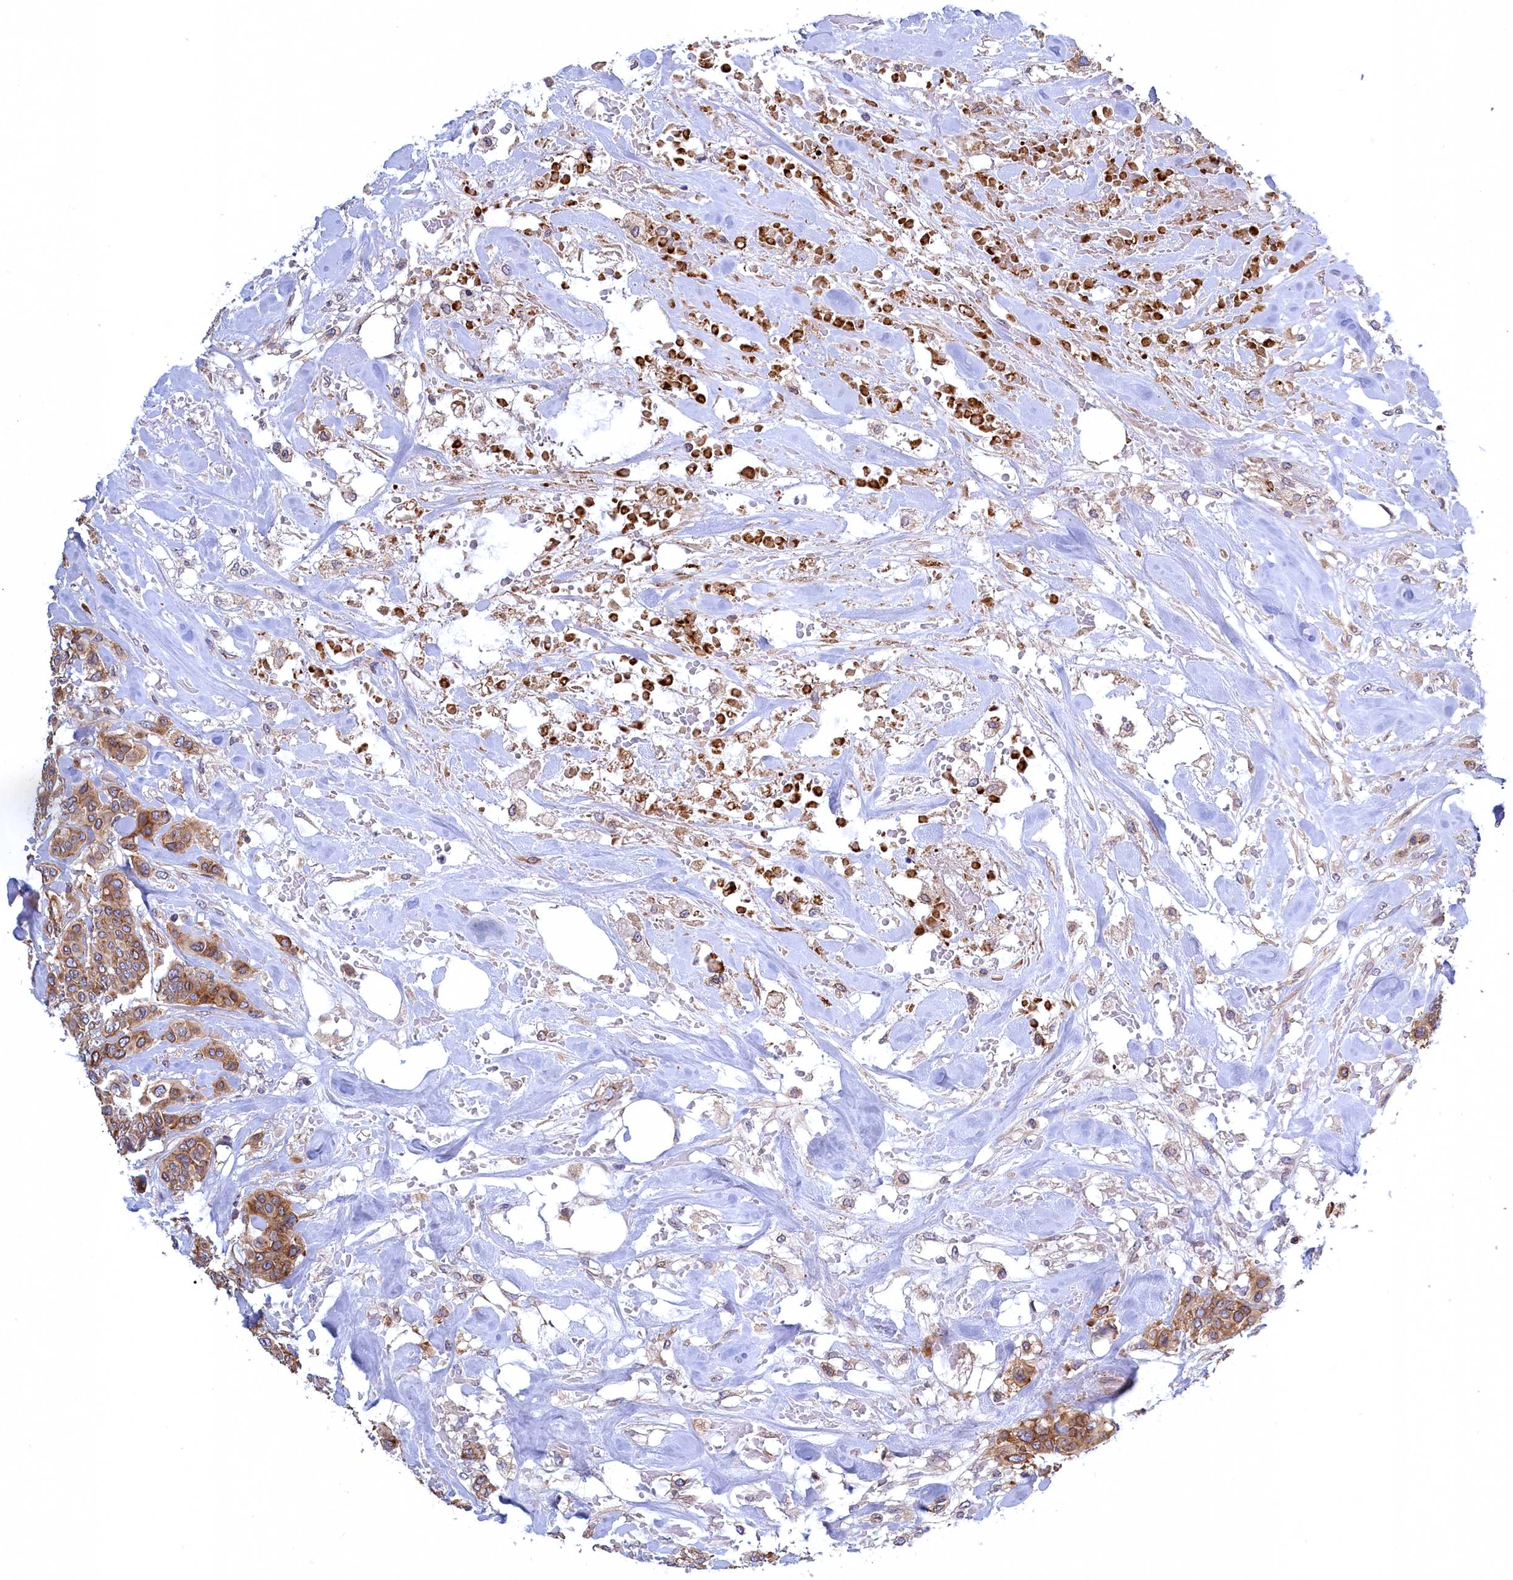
{"staining": {"intensity": "moderate", "quantity": ">75%", "location": "cytoplasmic/membranous"}, "tissue": "breast cancer", "cell_type": "Tumor cells", "image_type": "cancer", "snomed": [{"axis": "morphology", "description": "Lobular carcinoma"}, {"axis": "topography", "description": "Breast"}], "caption": "This image exhibits immunohistochemistry staining of human lobular carcinoma (breast), with medium moderate cytoplasmic/membranous staining in about >75% of tumor cells.", "gene": "NAA10", "patient": {"sex": "female", "age": 51}}